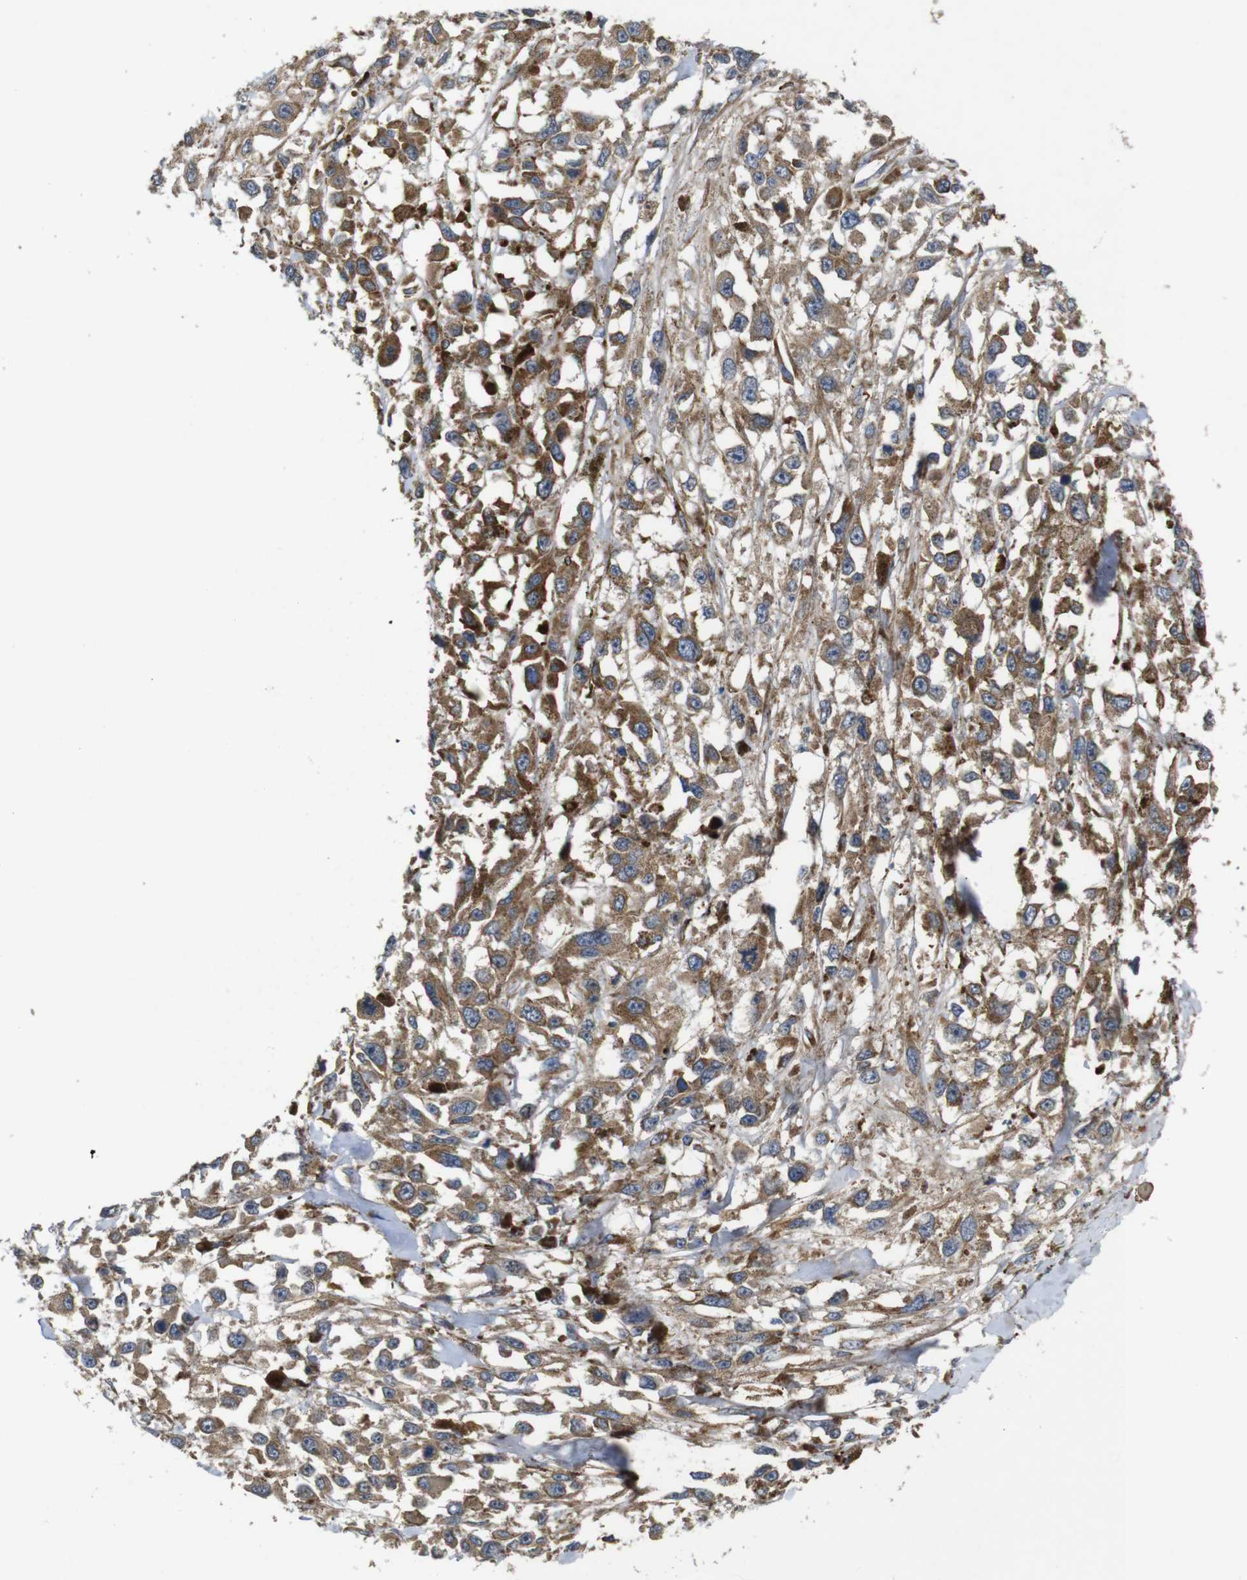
{"staining": {"intensity": "moderate", "quantity": ">75%", "location": "cytoplasmic/membranous"}, "tissue": "melanoma", "cell_type": "Tumor cells", "image_type": "cancer", "snomed": [{"axis": "morphology", "description": "Malignant melanoma, Metastatic site"}, {"axis": "topography", "description": "Lymph node"}], "caption": "Immunohistochemistry (IHC) of human melanoma reveals medium levels of moderate cytoplasmic/membranous staining in about >75% of tumor cells.", "gene": "UBE2G2", "patient": {"sex": "male", "age": 59}}